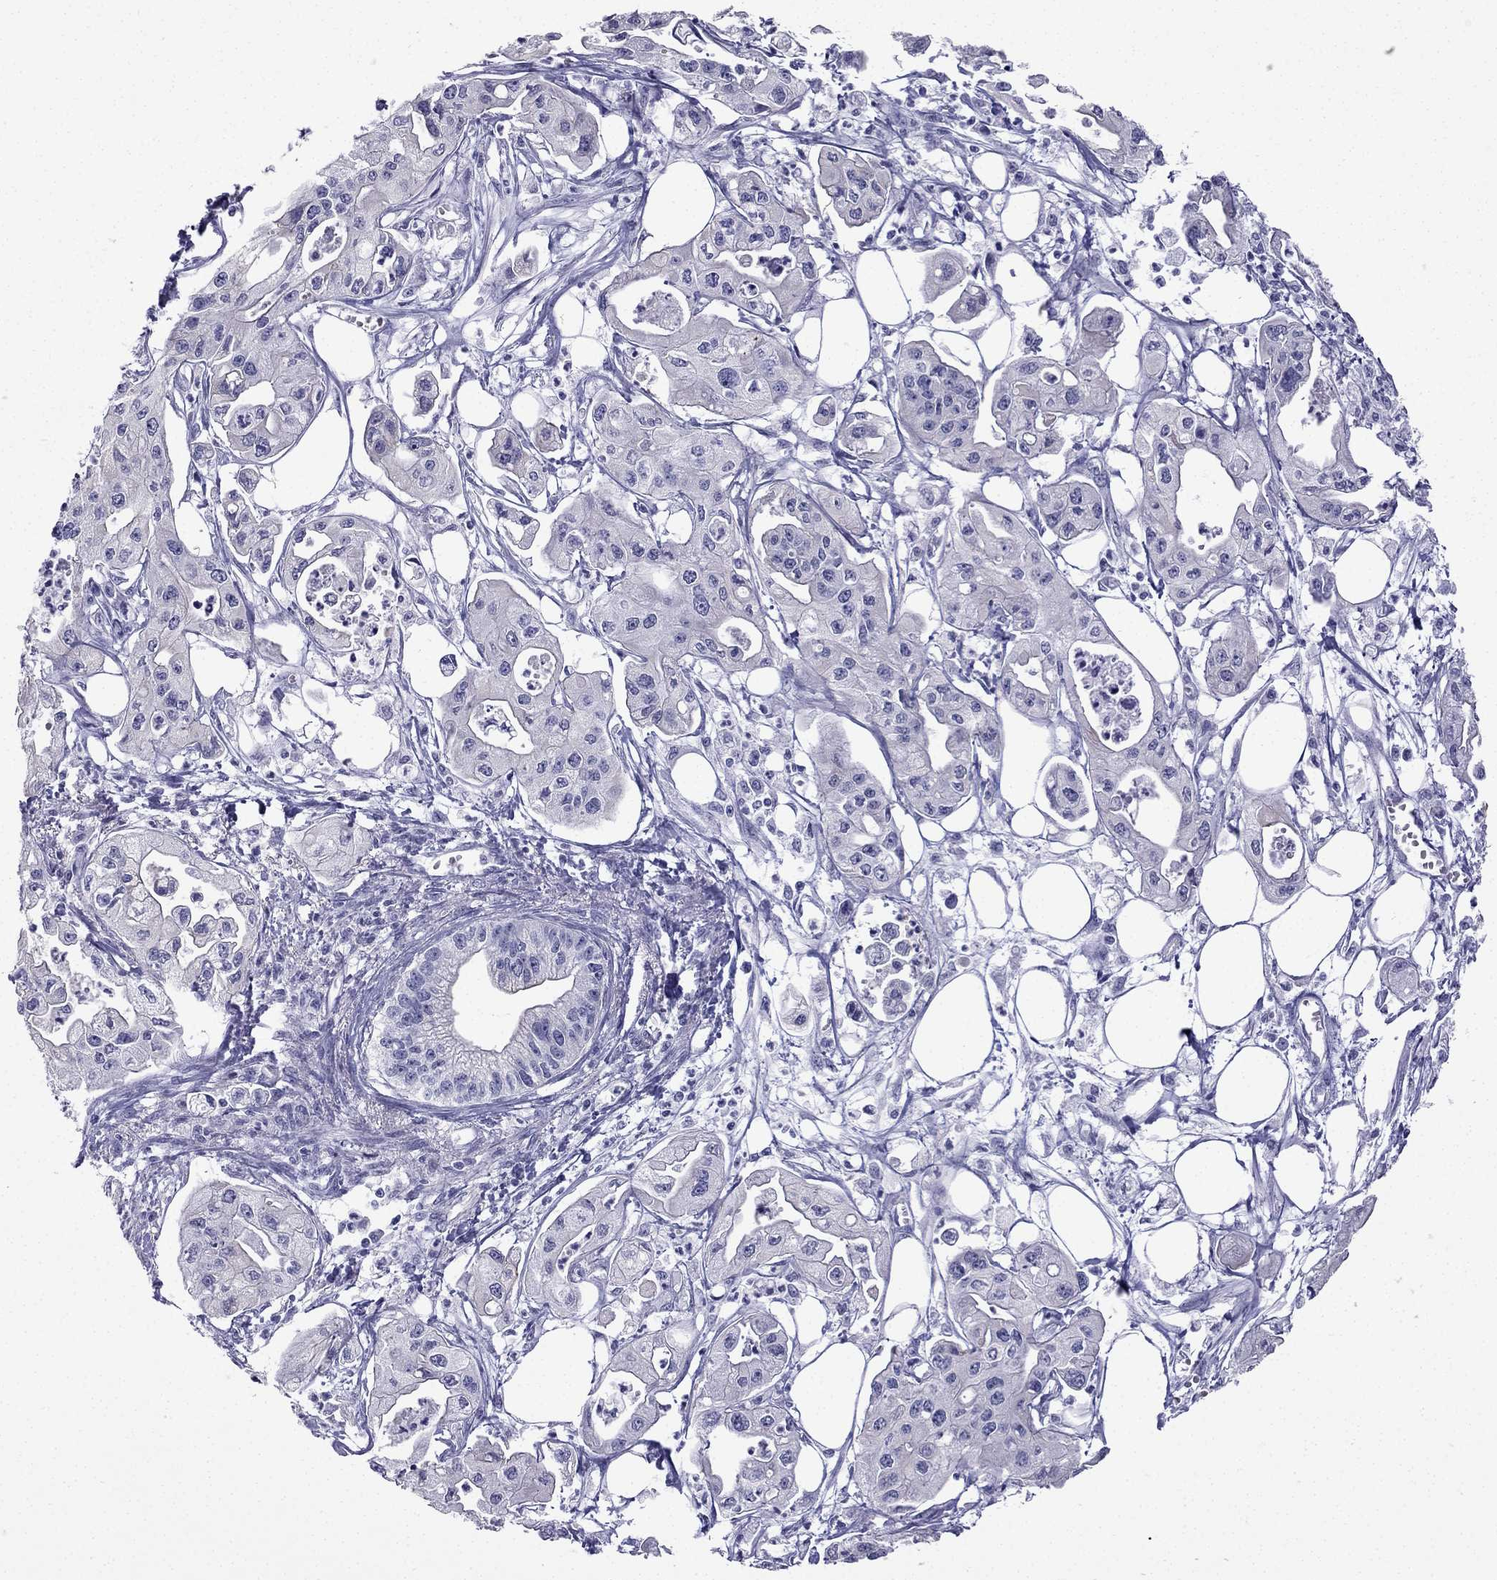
{"staining": {"intensity": "negative", "quantity": "none", "location": "none"}, "tissue": "pancreatic cancer", "cell_type": "Tumor cells", "image_type": "cancer", "snomed": [{"axis": "morphology", "description": "Adenocarcinoma, NOS"}, {"axis": "topography", "description": "Pancreas"}], "caption": "There is no significant staining in tumor cells of pancreatic cancer.", "gene": "GJA8", "patient": {"sex": "male", "age": 70}}